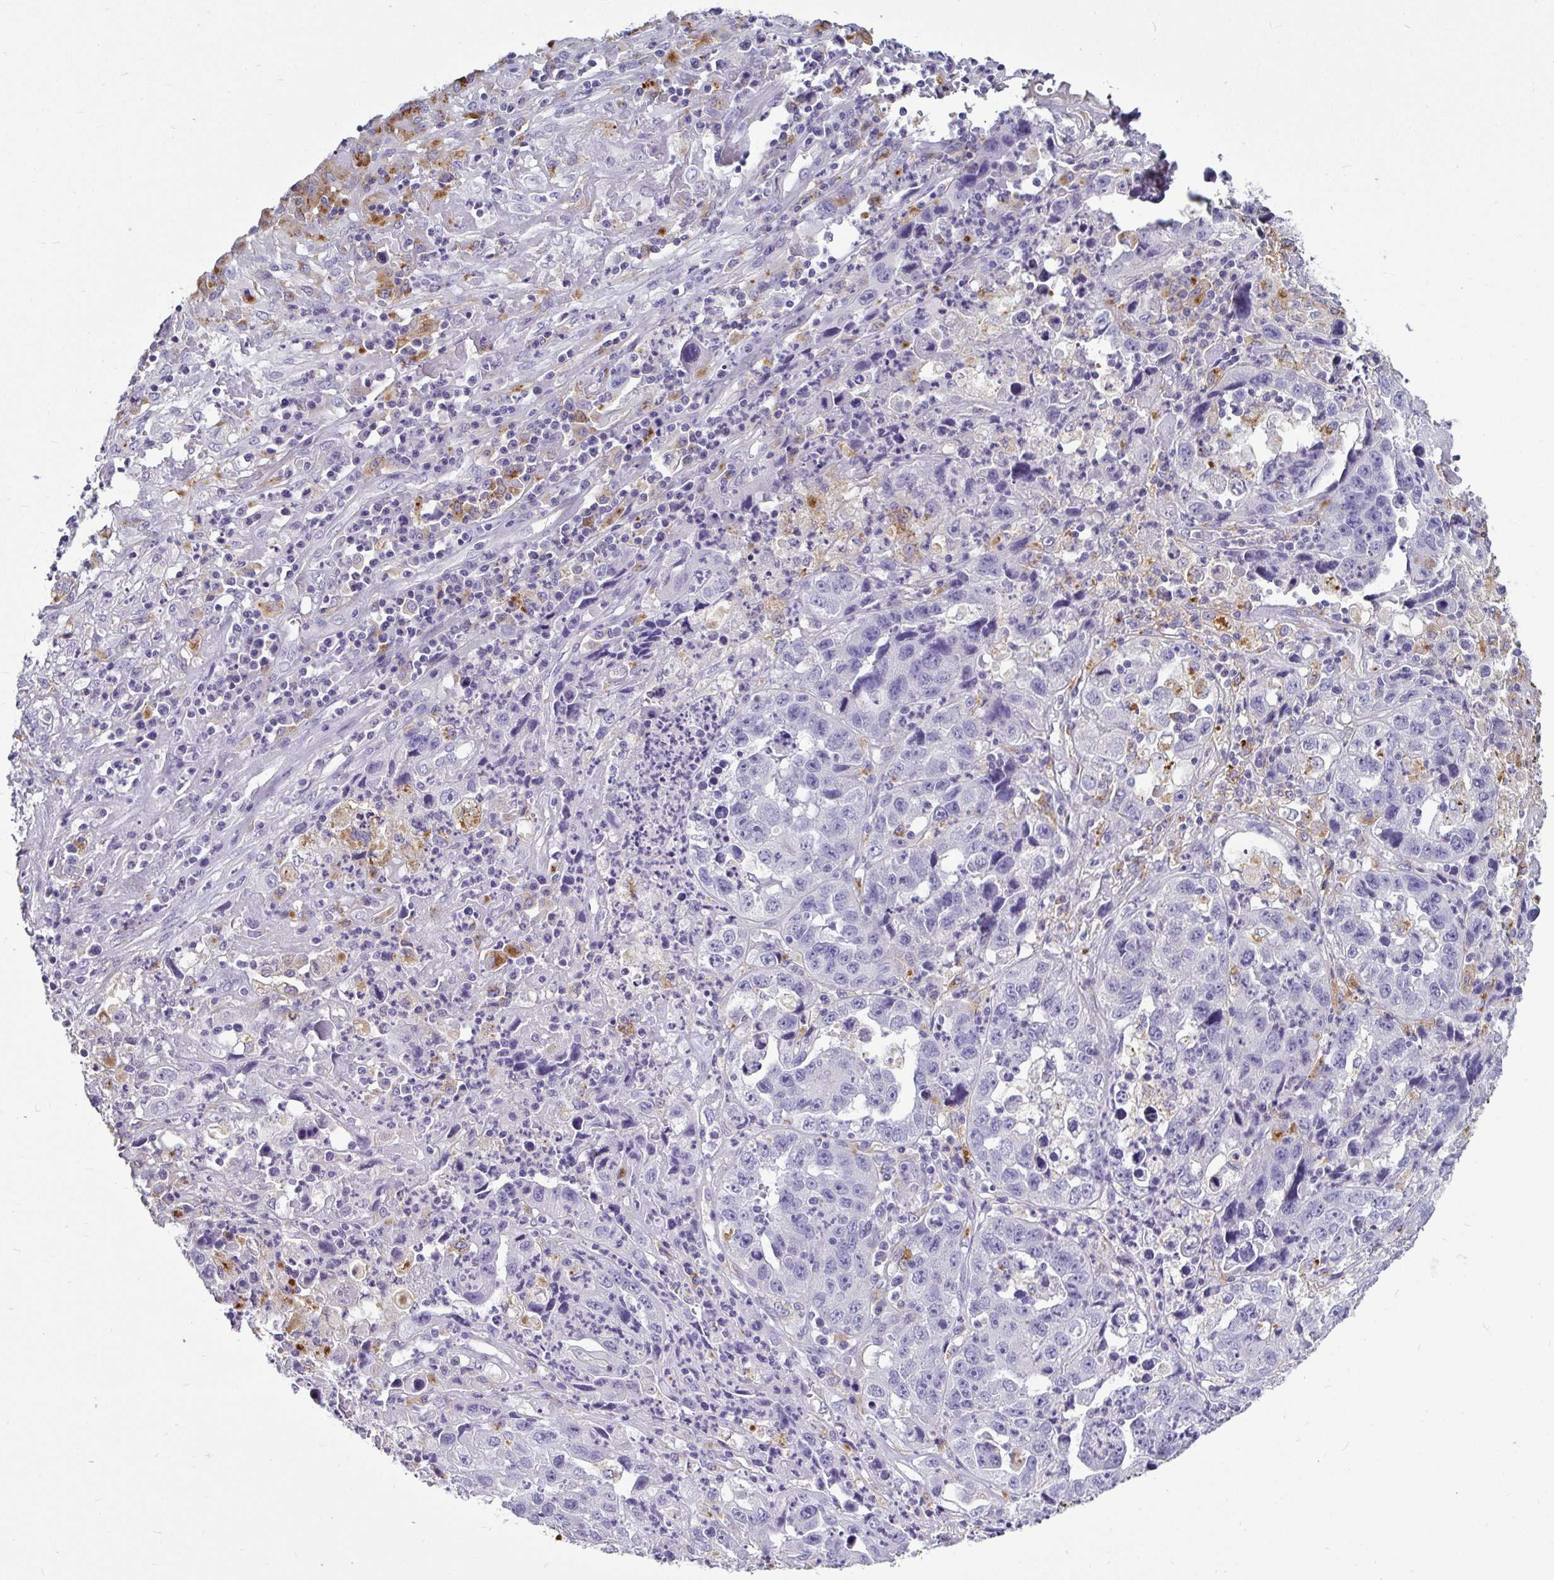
{"staining": {"intensity": "negative", "quantity": "none", "location": "none"}, "tissue": "endometrial cancer", "cell_type": "Tumor cells", "image_type": "cancer", "snomed": [{"axis": "morphology", "description": "Adenocarcinoma, NOS"}, {"axis": "topography", "description": "Uterus"}], "caption": "DAB immunohistochemical staining of human endometrial adenocarcinoma reveals no significant staining in tumor cells.", "gene": "CTSZ", "patient": {"sex": "female", "age": 62}}